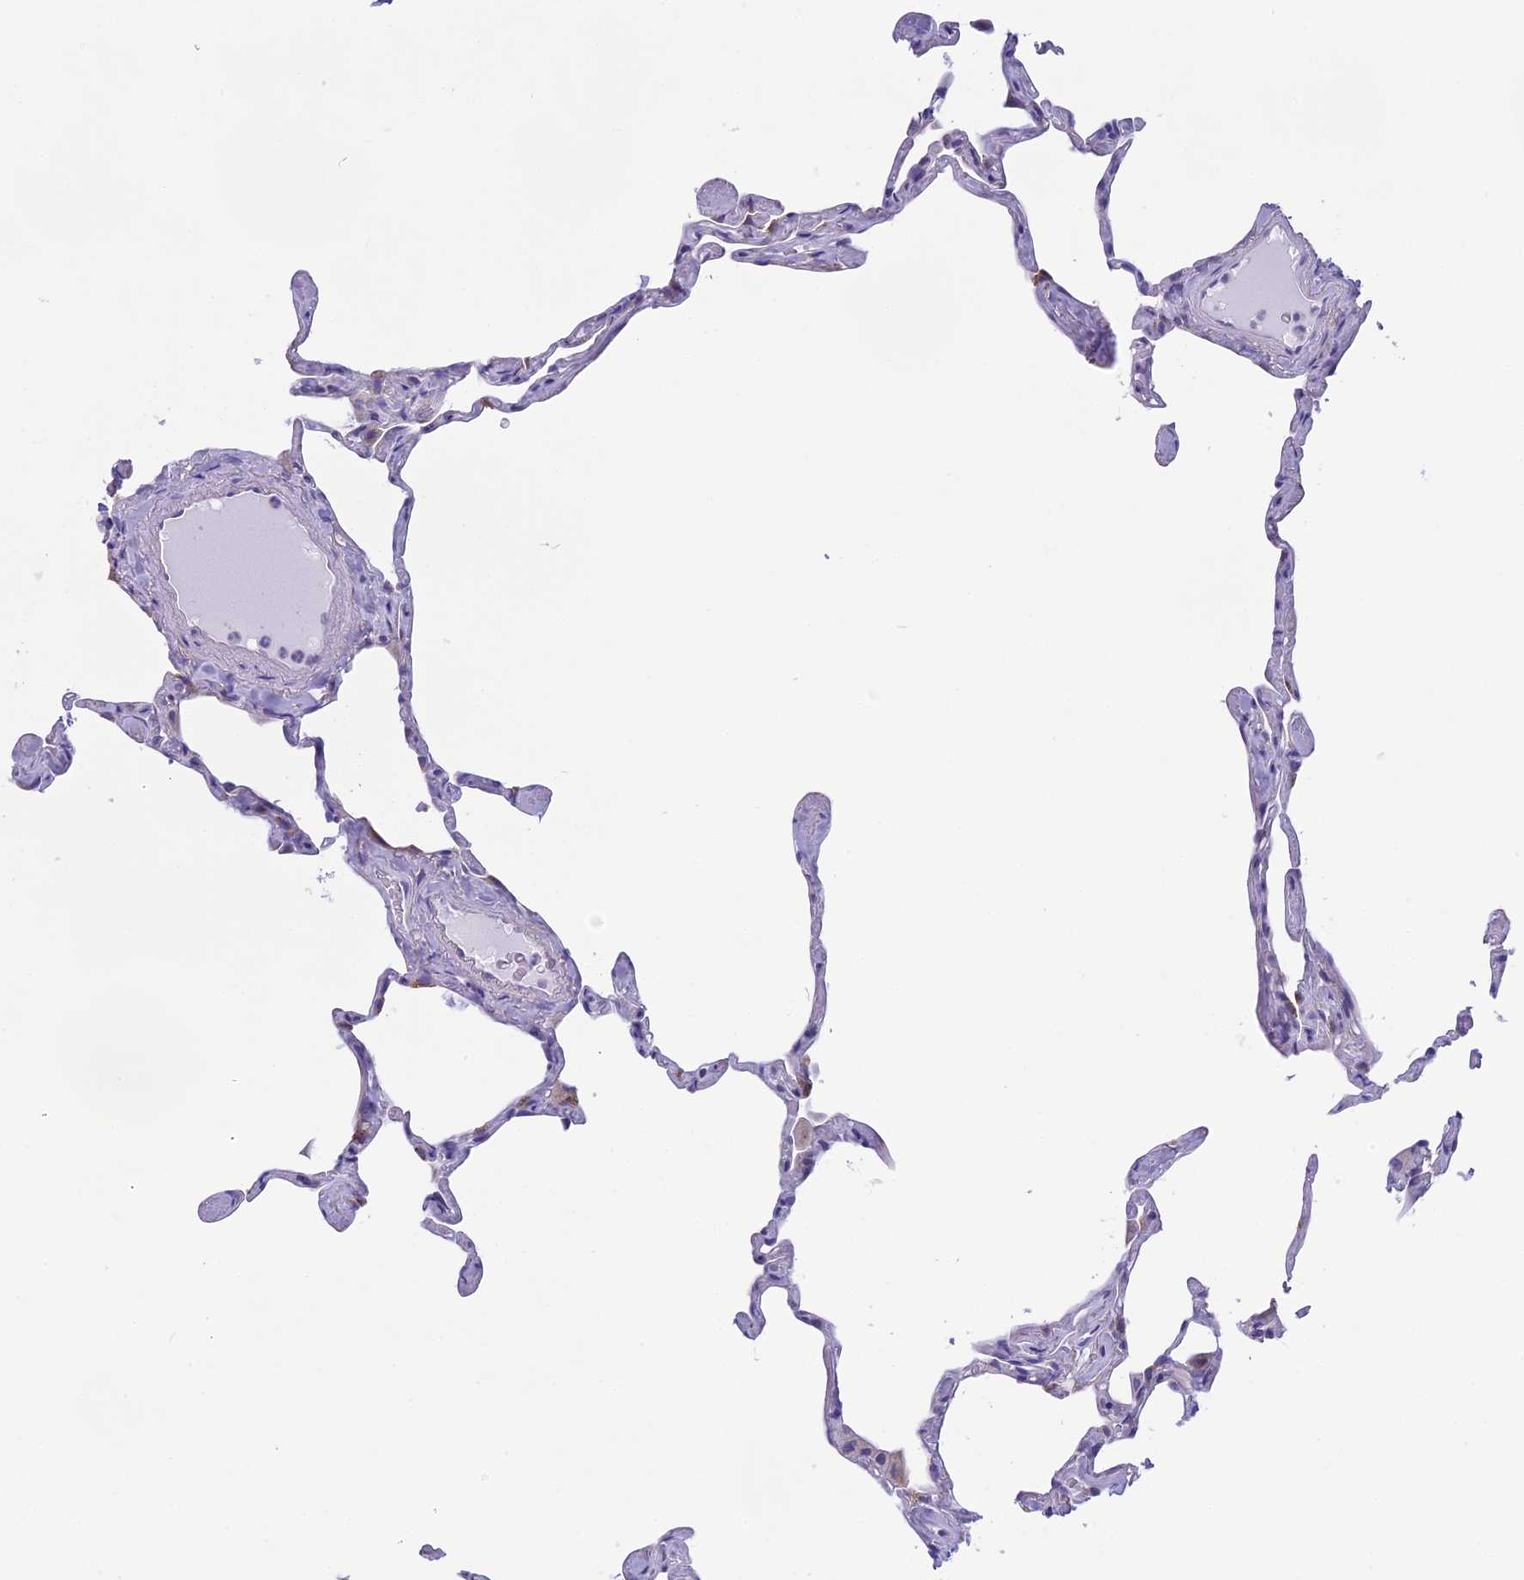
{"staining": {"intensity": "negative", "quantity": "none", "location": "none"}, "tissue": "lung", "cell_type": "Alveolar cells", "image_type": "normal", "snomed": [{"axis": "morphology", "description": "Normal tissue, NOS"}, {"axis": "topography", "description": "Lung"}], "caption": "IHC histopathology image of normal lung: lung stained with DAB (3,3'-diaminobenzidine) displays no significant protein positivity in alveolar cells. The staining was performed using DAB (3,3'-diaminobenzidine) to visualize the protein expression in brown, while the nuclei were stained in blue with hematoxylin (Magnification: 20x).", "gene": "ARHGEF37", "patient": {"sex": "male", "age": 65}}